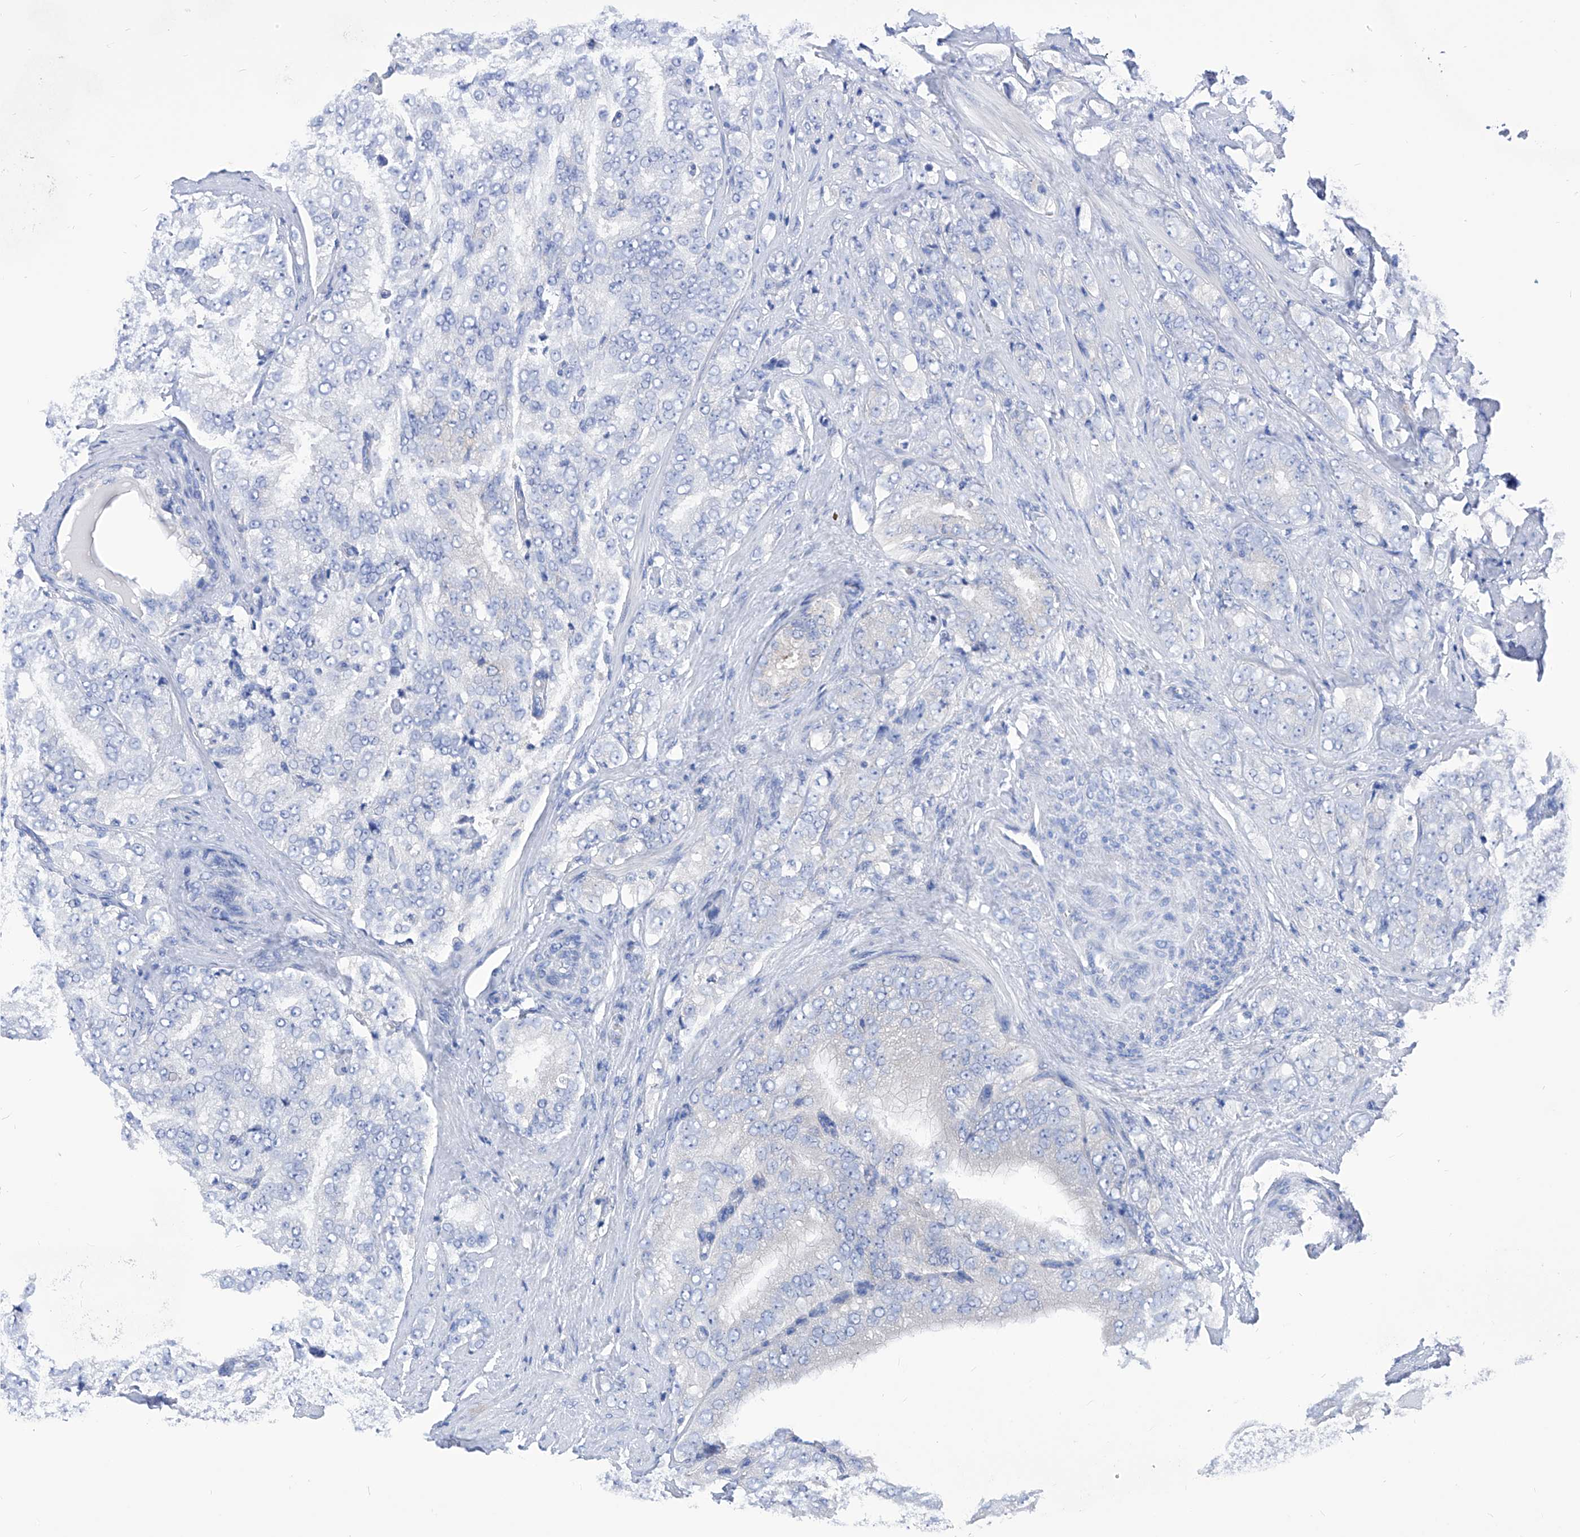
{"staining": {"intensity": "negative", "quantity": "none", "location": "none"}, "tissue": "prostate cancer", "cell_type": "Tumor cells", "image_type": "cancer", "snomed": [{"axis": "morphology", "description": "Adenocarcinoma, High grade"}, {"axis": "topography", "description": "Prostate"}], "caption": "A histopathology image of high-grade adenocarcinoma (prostate) stained for a protein shows no brown staining in tumor cells.", "gene": "XPNPEP1", "patient": {"sex": "male", "age": 58}}